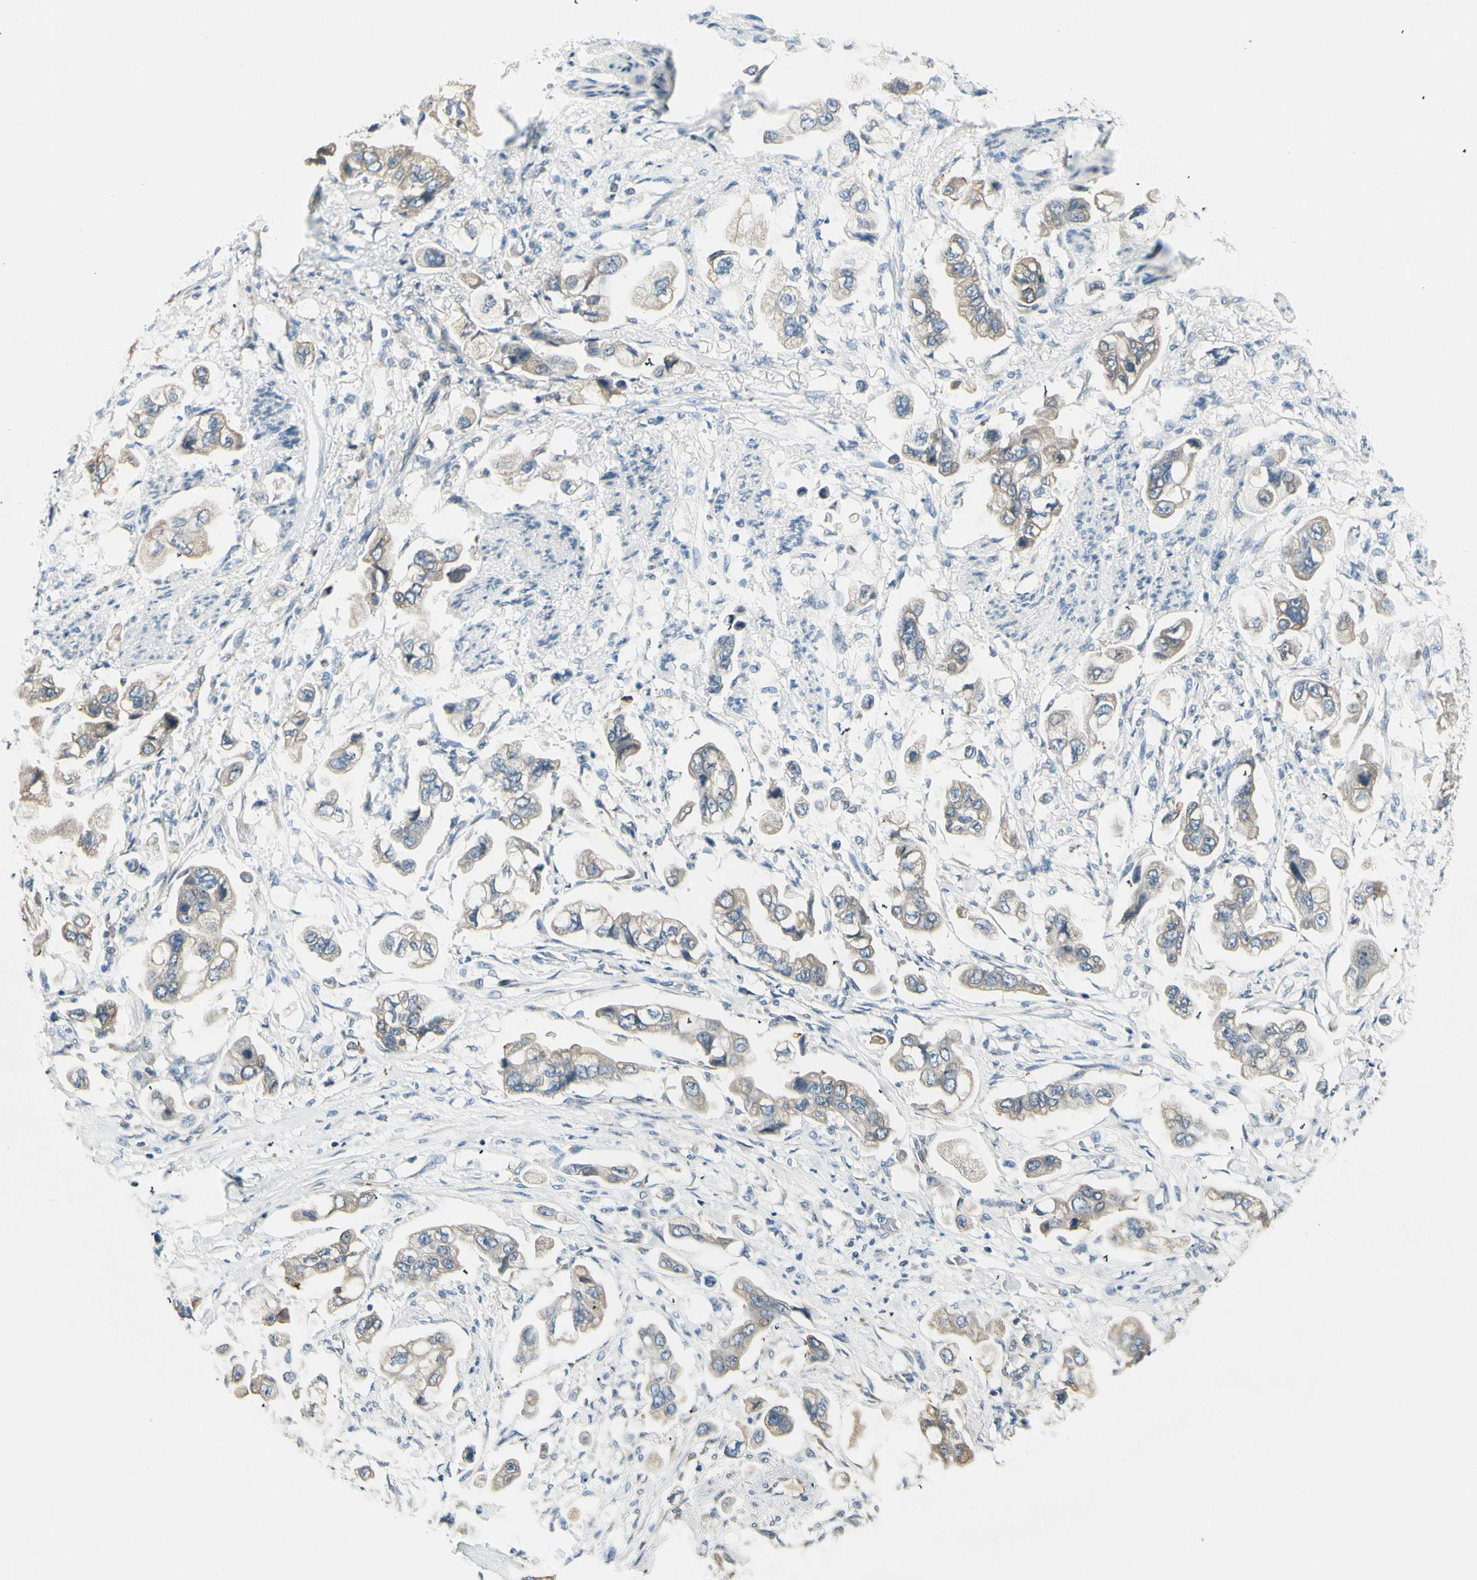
{"staining": {"intensity": "weak", "quantity": "25%-75%", "location": "cytoplasmic/membranous"}, "tissue": "stomach cancer", "cell_type": "Tumor cells", "image_type": "cancer", "snomed": [{"axis": "morphology", "description": "Adenocarcinoma, NOS"}, {"axis": "topography", "description": "Stomach"}], "caption": "Weak cytoplasmic/membranous positivity for a protein is present in approximately 25%-75% of tumor cells of stomach adenocarcinoma using immunohistochemistry.", "gene": "IGDCC4", "patient": {"sex": "male", "age": 62}}